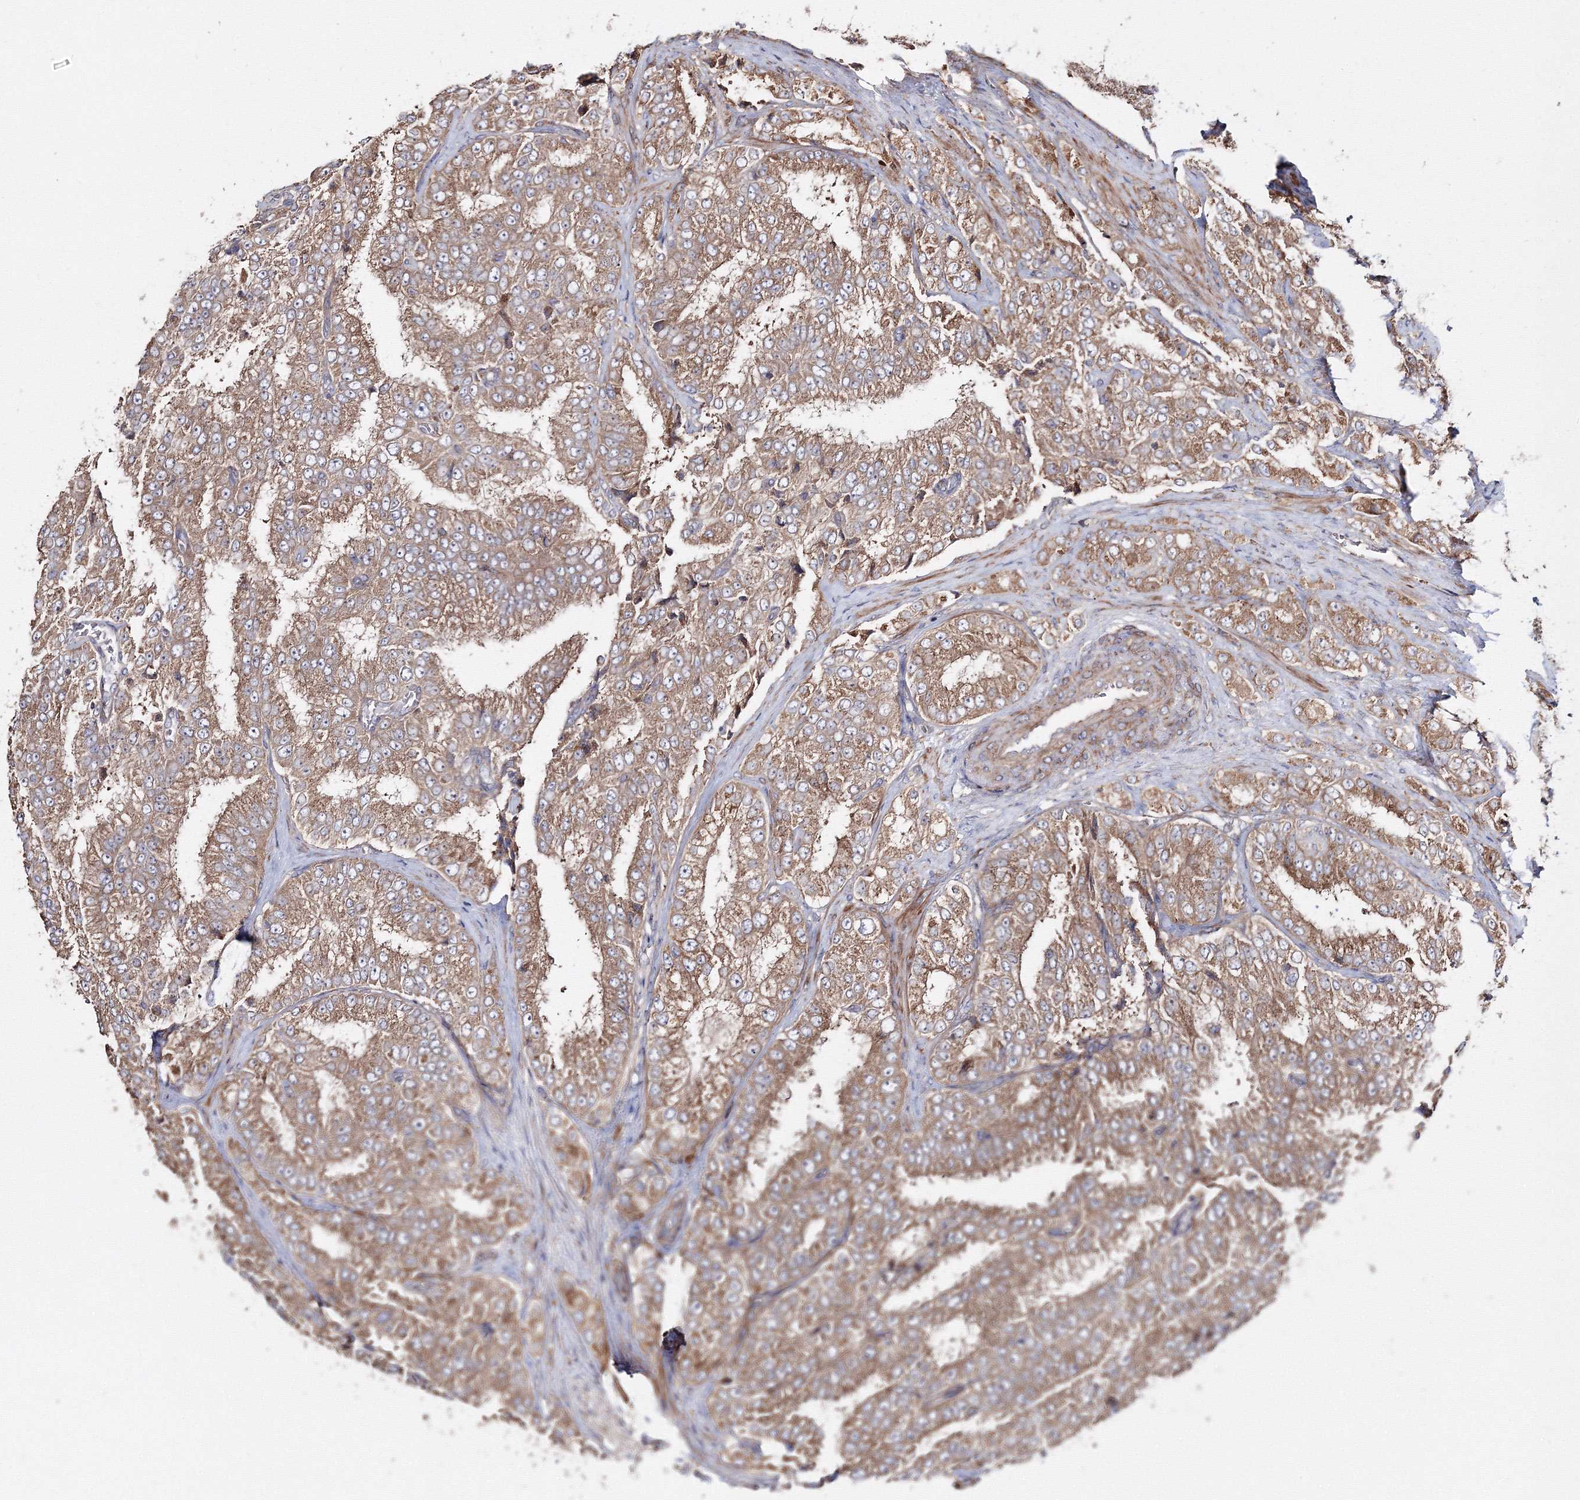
{"staining": {"intensity": "moderate", "quantity": ">75%", "location": "cytoplasmic/membranous"}, "tissue": "prostate cancer", "cell_type": "Tumor cells", "image_type": "cancer", "snomed": [{"axis": "morphology", "description": "Adenocarcinoma, High grade"}, {"axis": "topography", "description": "Prostate"}], "caption": "Protein analysis of prostate adenocarcinoma (high-grade) tissue shows moderate cytoplasmic/membranous expression in about >75% of tumor cells. (brown staining indicates protein expression, while blue staining denotes nuclei).", "gene": "DDO", "patient": {"sex": "male", "age": 58}}